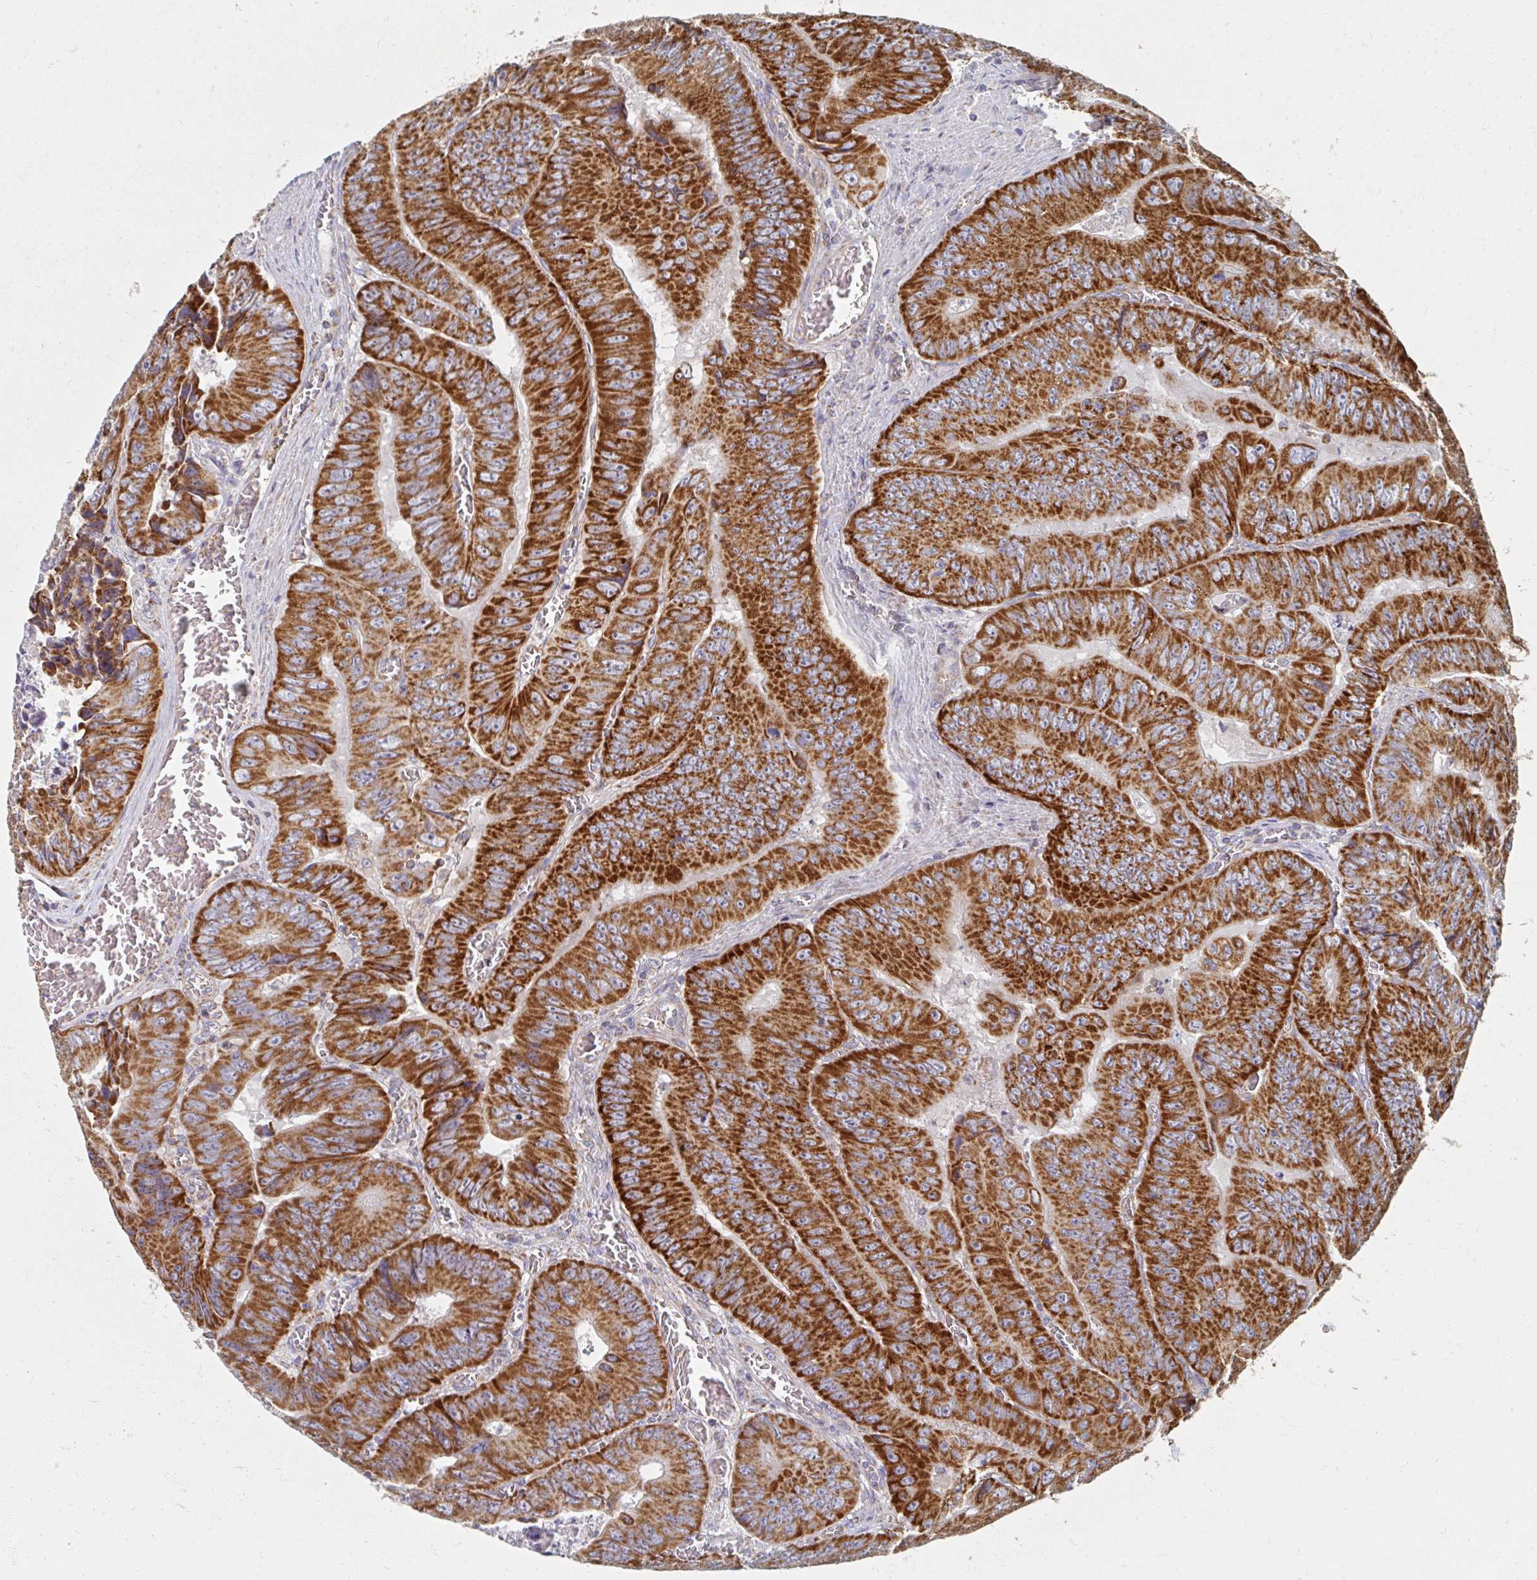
{"staining": {"intensity": "strong", "quantity": ">75%", "location": "cytoplasmic/membranous"}, "tissue": "colorectal cancer", "cell_type": "Tumor cells", "image_type": "cancer", "snomed": [{"axis": "morphology", "description": "Adenocarcinoma, NOS"}, {"axis": "topography", "description": "Colon"}], "caption": "The immunohistochemical stain shows strong cytoplasmic/membranous expression in tumor cells of colorectal cancer tissue.", "gene": "MAVS", "patient": {"sex": "female", "age": 84}}